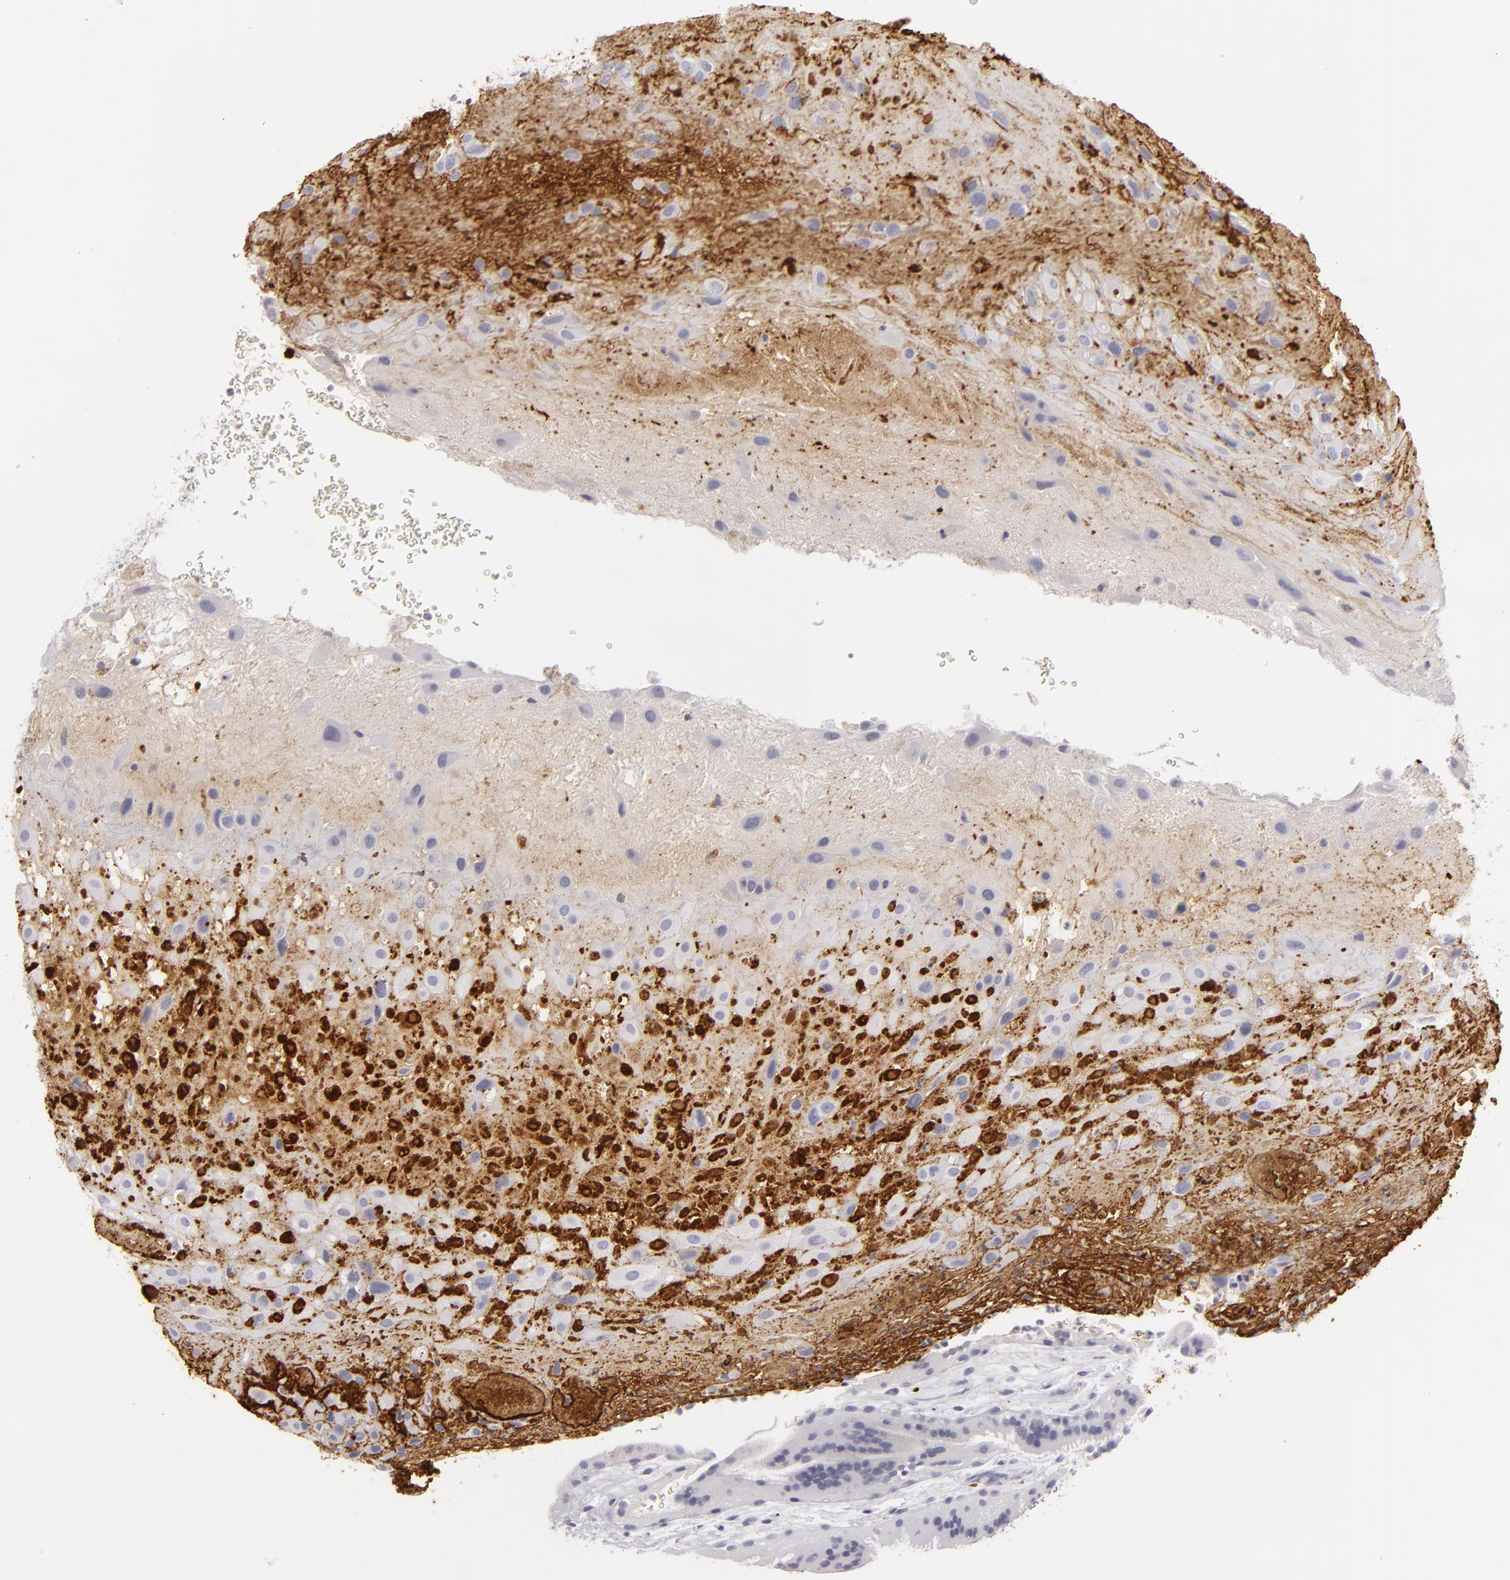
{"staining": {"intensity": "strong", "quantity": "25%-75%", "location": "cytoplasmic/membranous"}, "tissue": "placenta", "cell_type": "Decidual cells", "image_type": "normal", "snomed": [{"axis": "morphology", "description": "Normal tissue, NOS"}, {"axis": "topography", "description": "Placenta"}], "caption": "Protein expression analysis of normal human placenta reveals strong cytoplasmic/membranous positivity in about 25%-75% of decidual cells. (brown staining indicates protein expression, while blue staining denotes nuclei).", "gene": "C9", "patient": {"sex": "female", "age": 19}}